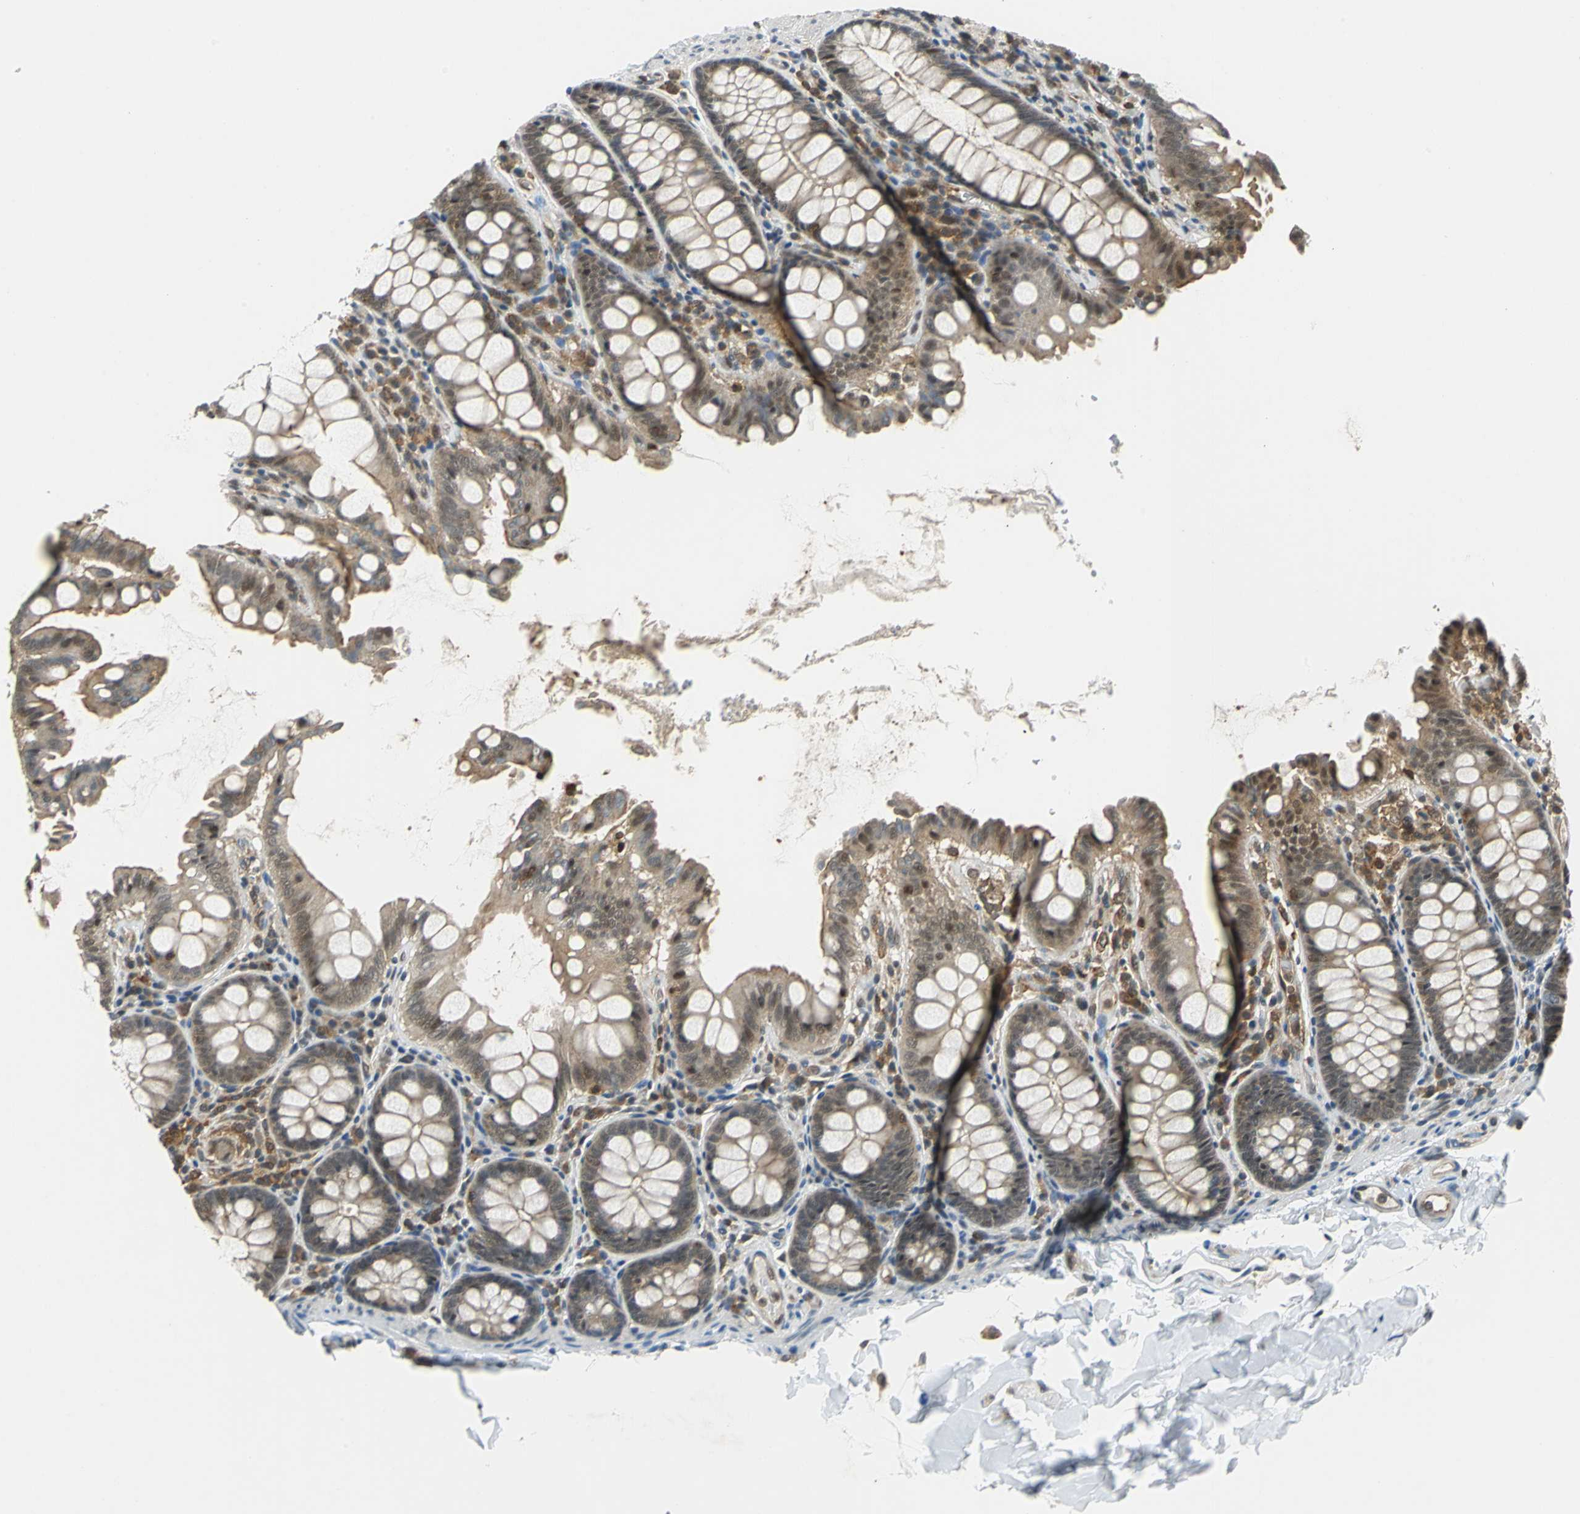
{"staining": {"intensity": "negative", "quantity": "none", "location": "none"}, "tissue": "colon", "cell_type": "Endothelial cells", "image_type": "normal", "snomed": [{"axis": "morphology", "description": "Normal tissue, NOS"}, {"axis": "topography", "description": "Colon"}], "caption": "A high-resolution photomicrograph shows IHC staining of normal colon, which exhibits no significant positivity in endothelial cells.", "gene": "ARPC3", "patient": {"sex": "female", "age": 61}}